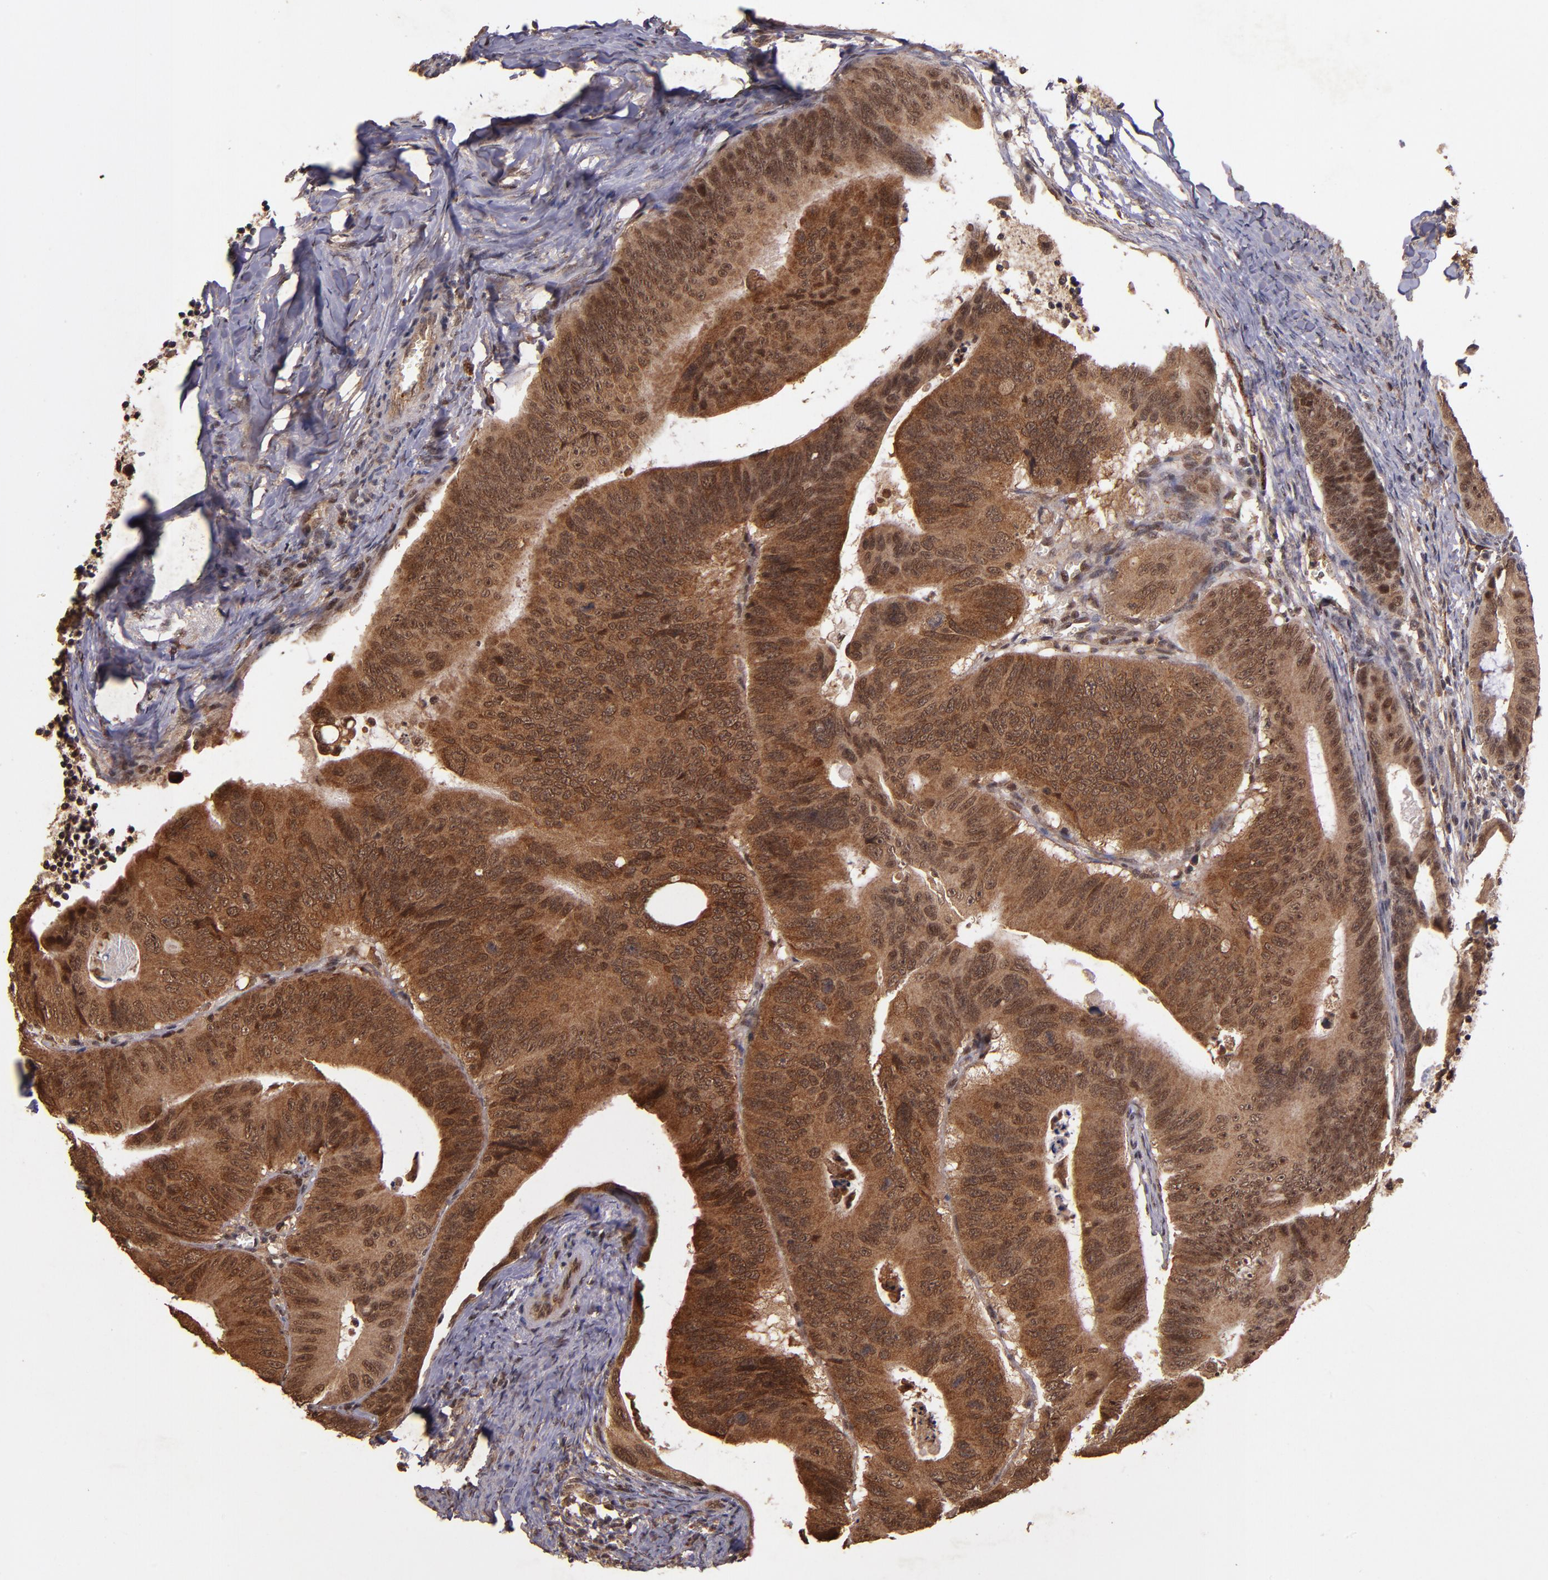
{"staining": {"intensity": "strong", "quantity": ">75%", "location": "cytoplasmic/membranous"}, "tissue": "colorectal cancer", "cell_type": "Tumor cells", "image_type": "cancer", "snomed": [{"axis": "morphology", "description": "Adenocarcinoma, NOS"}, {"axis": "topography", "description": "Colon"}], "caption": "A high-resolution micrograph shows IHC staining of colorectal adenocarcinoma, which exhibits strong cytoplasmic/membranous positivity in about >75% of tumor cells.", "gene": "RIOK3", "patient": {"sex": "female", "age": 55}}